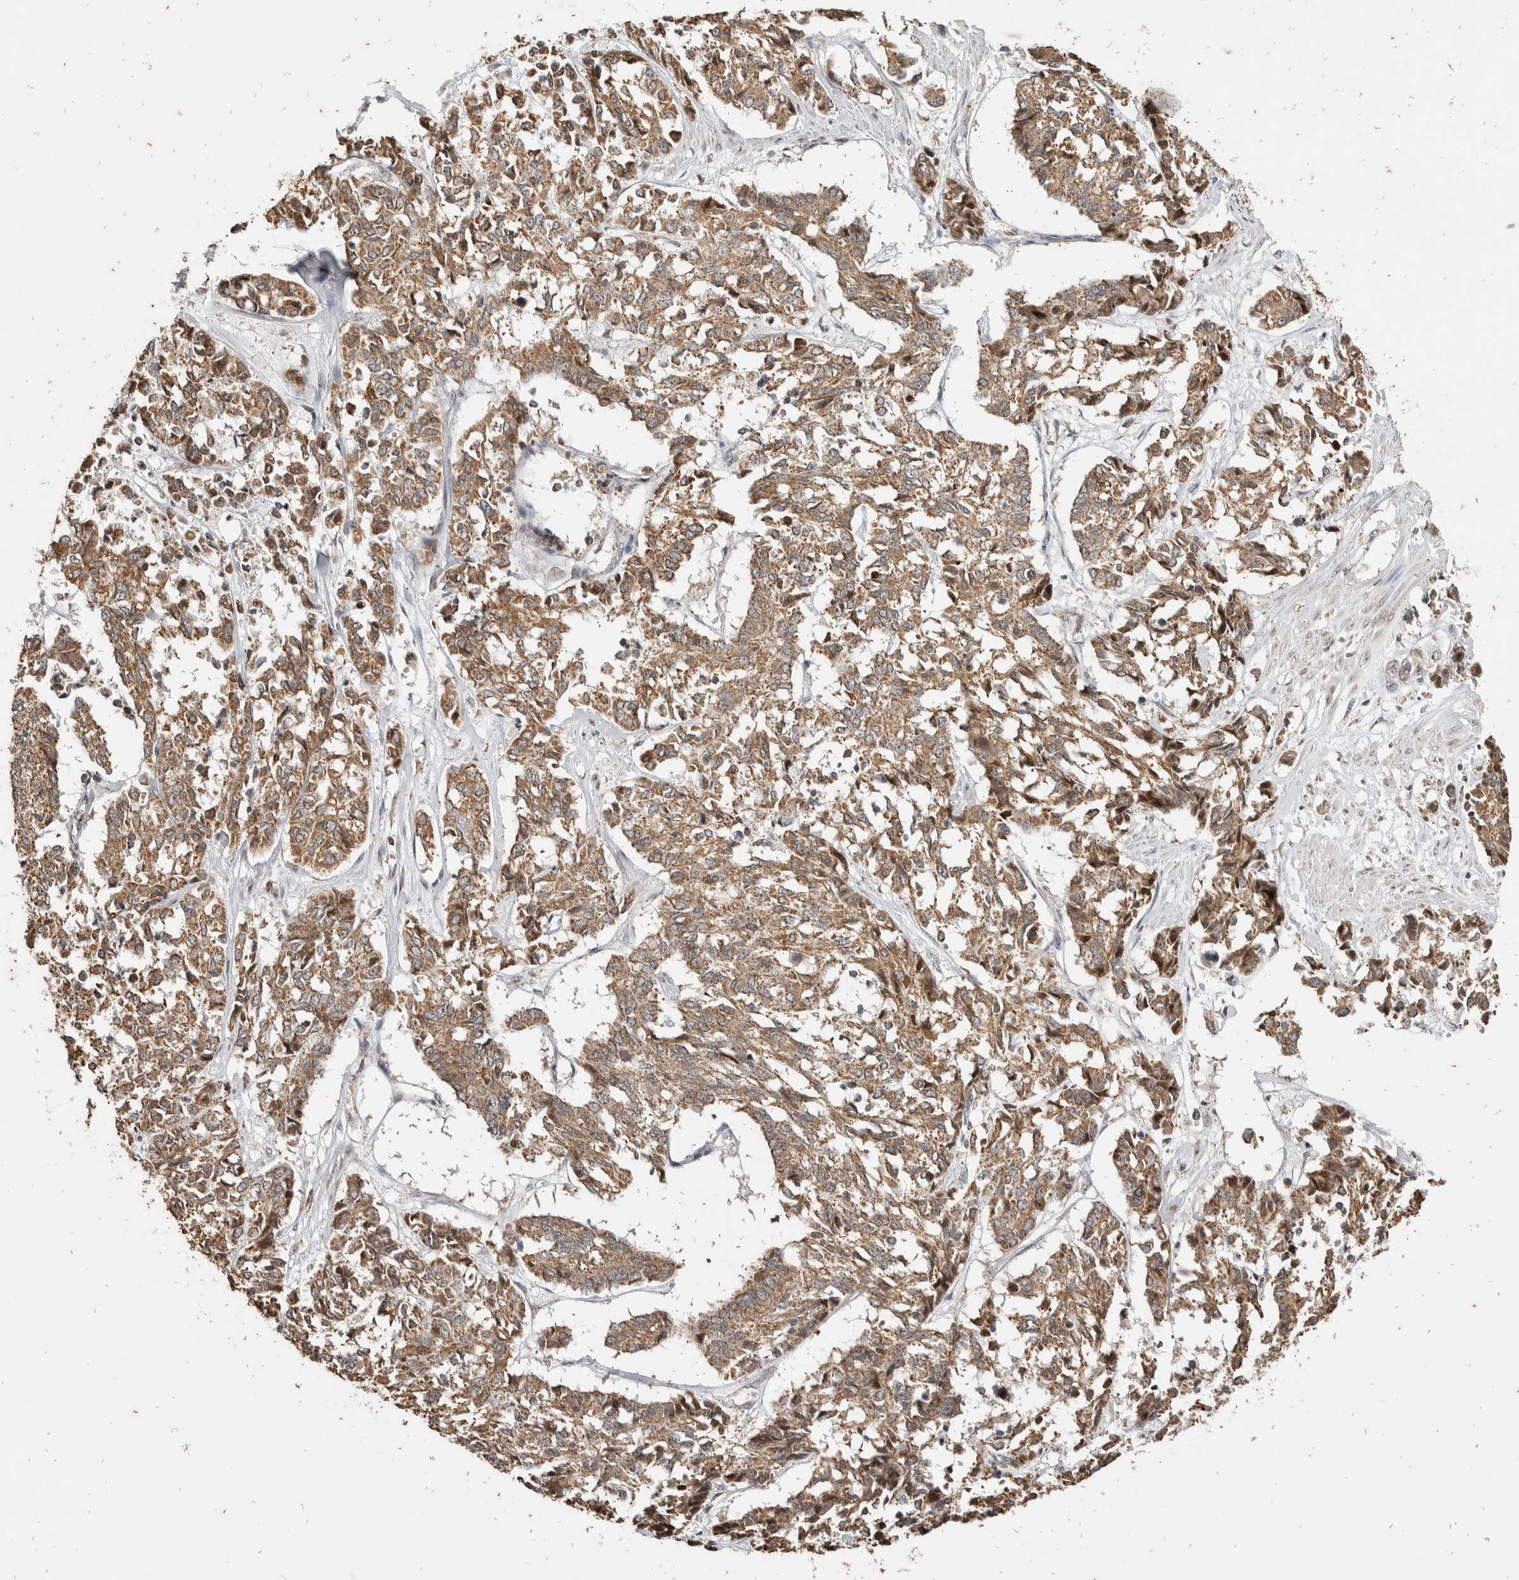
{"staining": {"intensity": "moderate", "quantity": ">75%", "location": "cytoplasmic/membranous"}, "tissue": "cervical cancer", "cell_type": "Tumor cells", "image_type": "cancer", "snomed": [{"axis": "morphology", "description": "Squamous cell carcinoma, NOS"}, {"axis": "topography", "description": "Cervix"}], "caption": "Immunohistochemistry (IHC) image of neoplastic tissue: human cervical cancer (squamous cell carcinoma) stained using immunohistochemistry (IHC) reveals medium levels of moderate protein expression localized specifically in the cytoplasmic/membranous of tumor cells, appearing as a cytoplasmic/membranous brown color.", "gene": "ATXN7L1", "patient": {"sex": "female", "age": 35}}